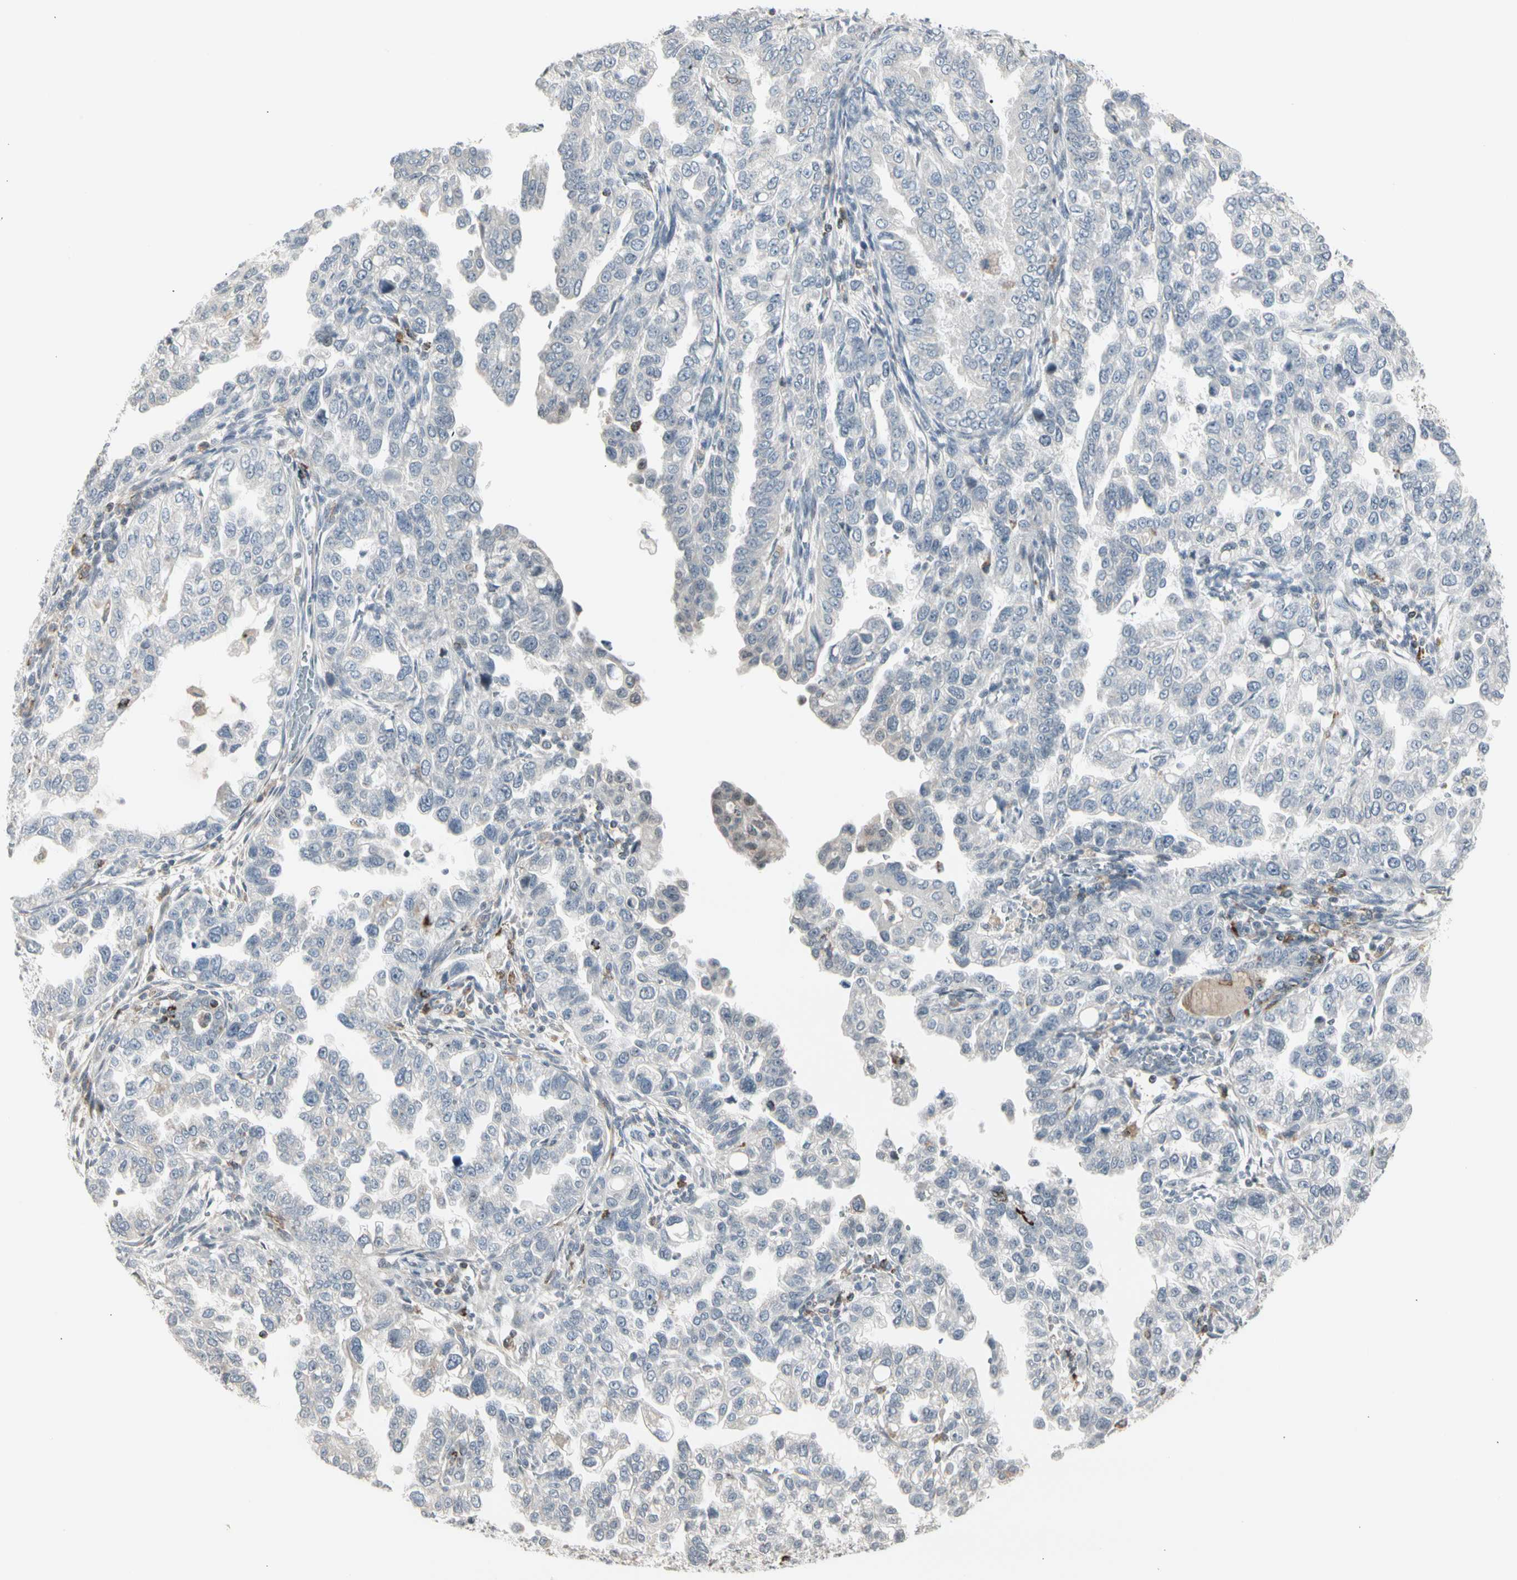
{"staining": {"intensity": "negative", "quantity": "none", "location": "none"}, "tissue": "endometrial cancer", "cell_type": "Tumor cells", "image_type": "cancer", "snomed": [{"axis": "morphology", "description": "Adenocarcinoma, NOS"}, {"axis": "topography", "description": "Endometrium"}], "caption": "High power microscopy micrograph of an immunohistochemistry image of endometrial cancer, revealing no significant positivity in tumor cells.", "gene": "TMEM176A", "patient": {"sex": "female", "age": 85}}